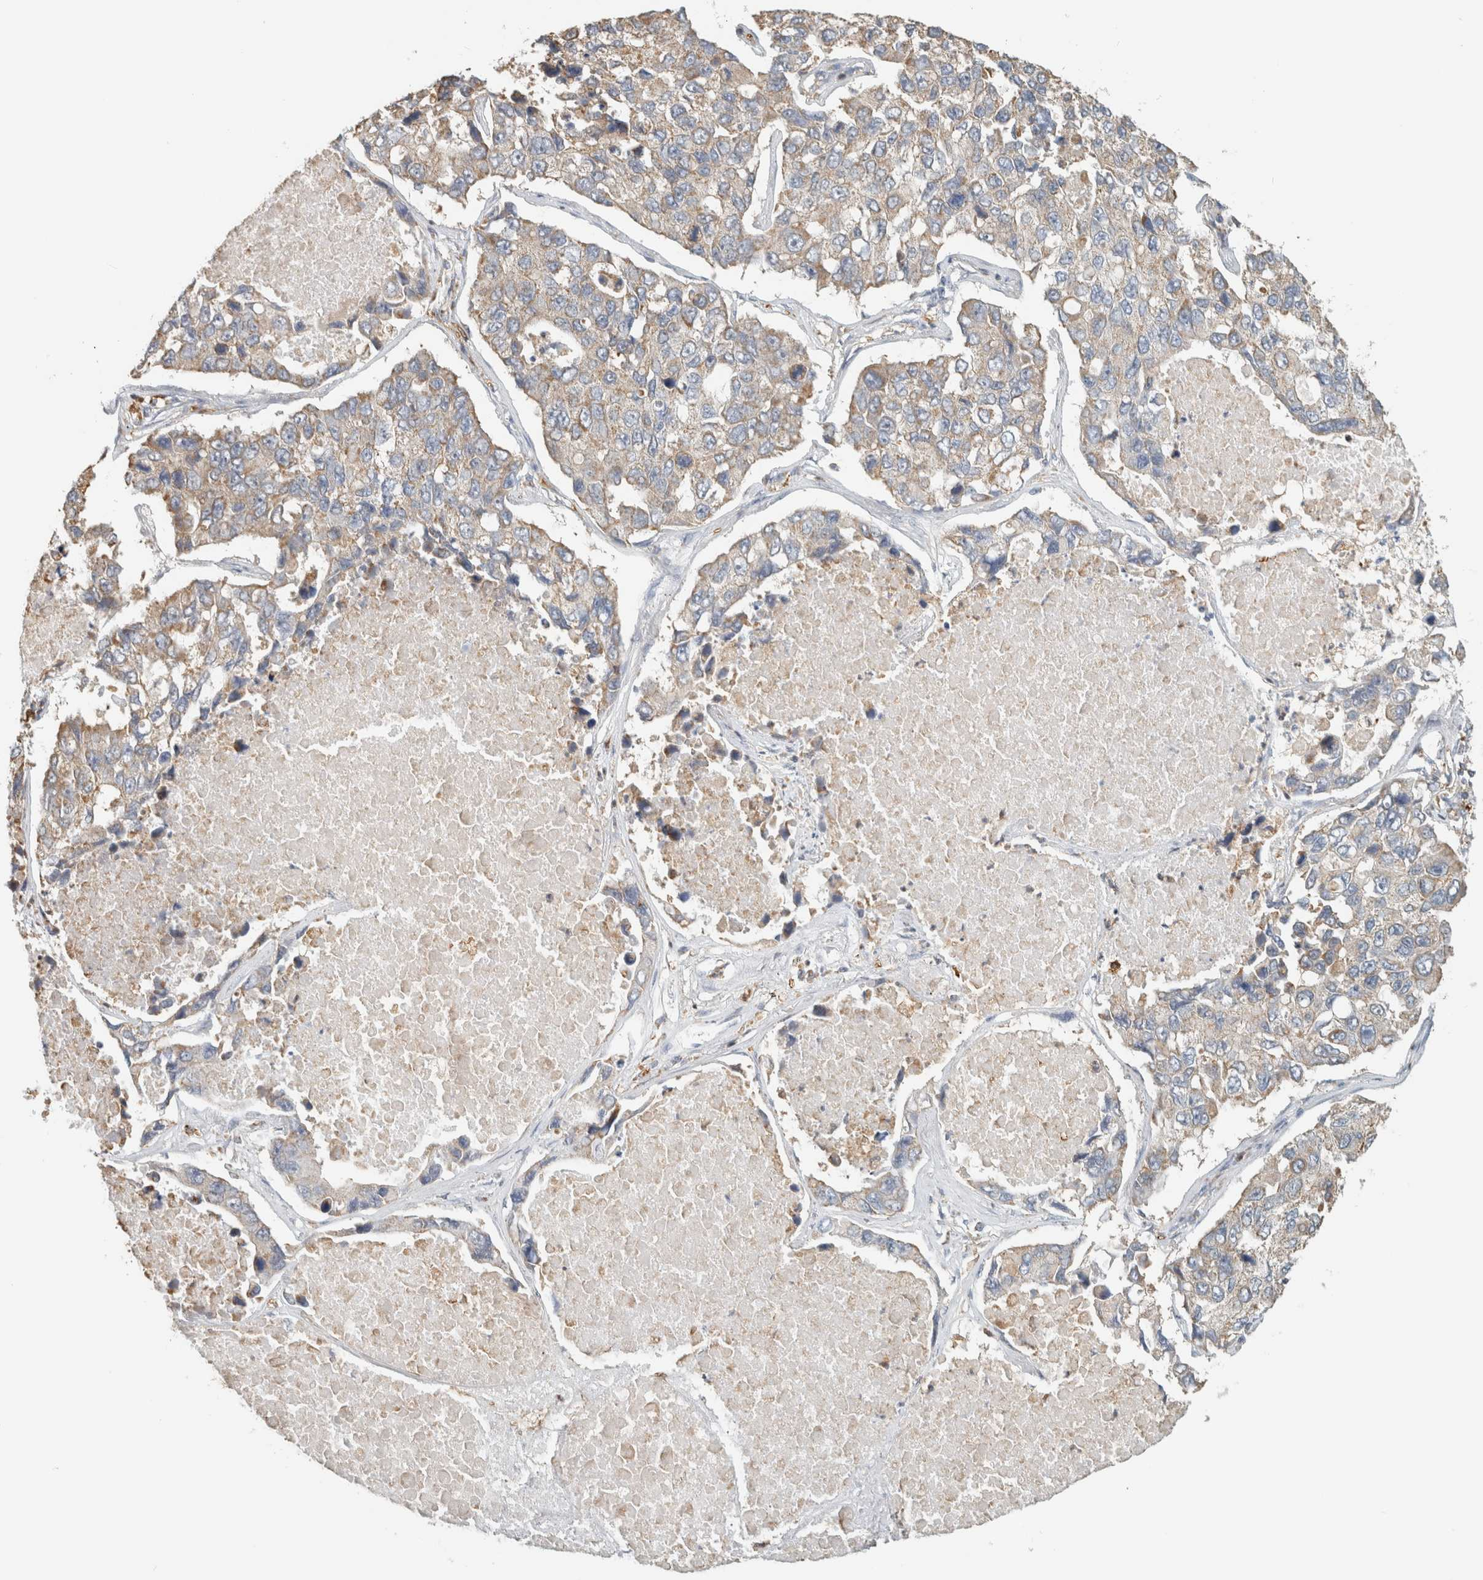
{"staining": {"intensity": "weak", "quantity": "<25%", "location": "cytoplasmic/membranous"}, "tissue": "lung cancer", "cell_type": "Tumor cells", "image_type": "cancer", "snomed": [{"axis": "morphology", "description": "Adenocarcinoma, NOS"}, {"axis": "topography", "description": "Lung"}], "caption": "This micrograph is of lung cancer (adenocarcinoma) stained with immunohistochemistry to label a protein in brown with the nuclei are counter-stained blue. There is no expression in tumor cells.", "gene": "CAPG", "patient": {"sex": "male", "age": 64}}